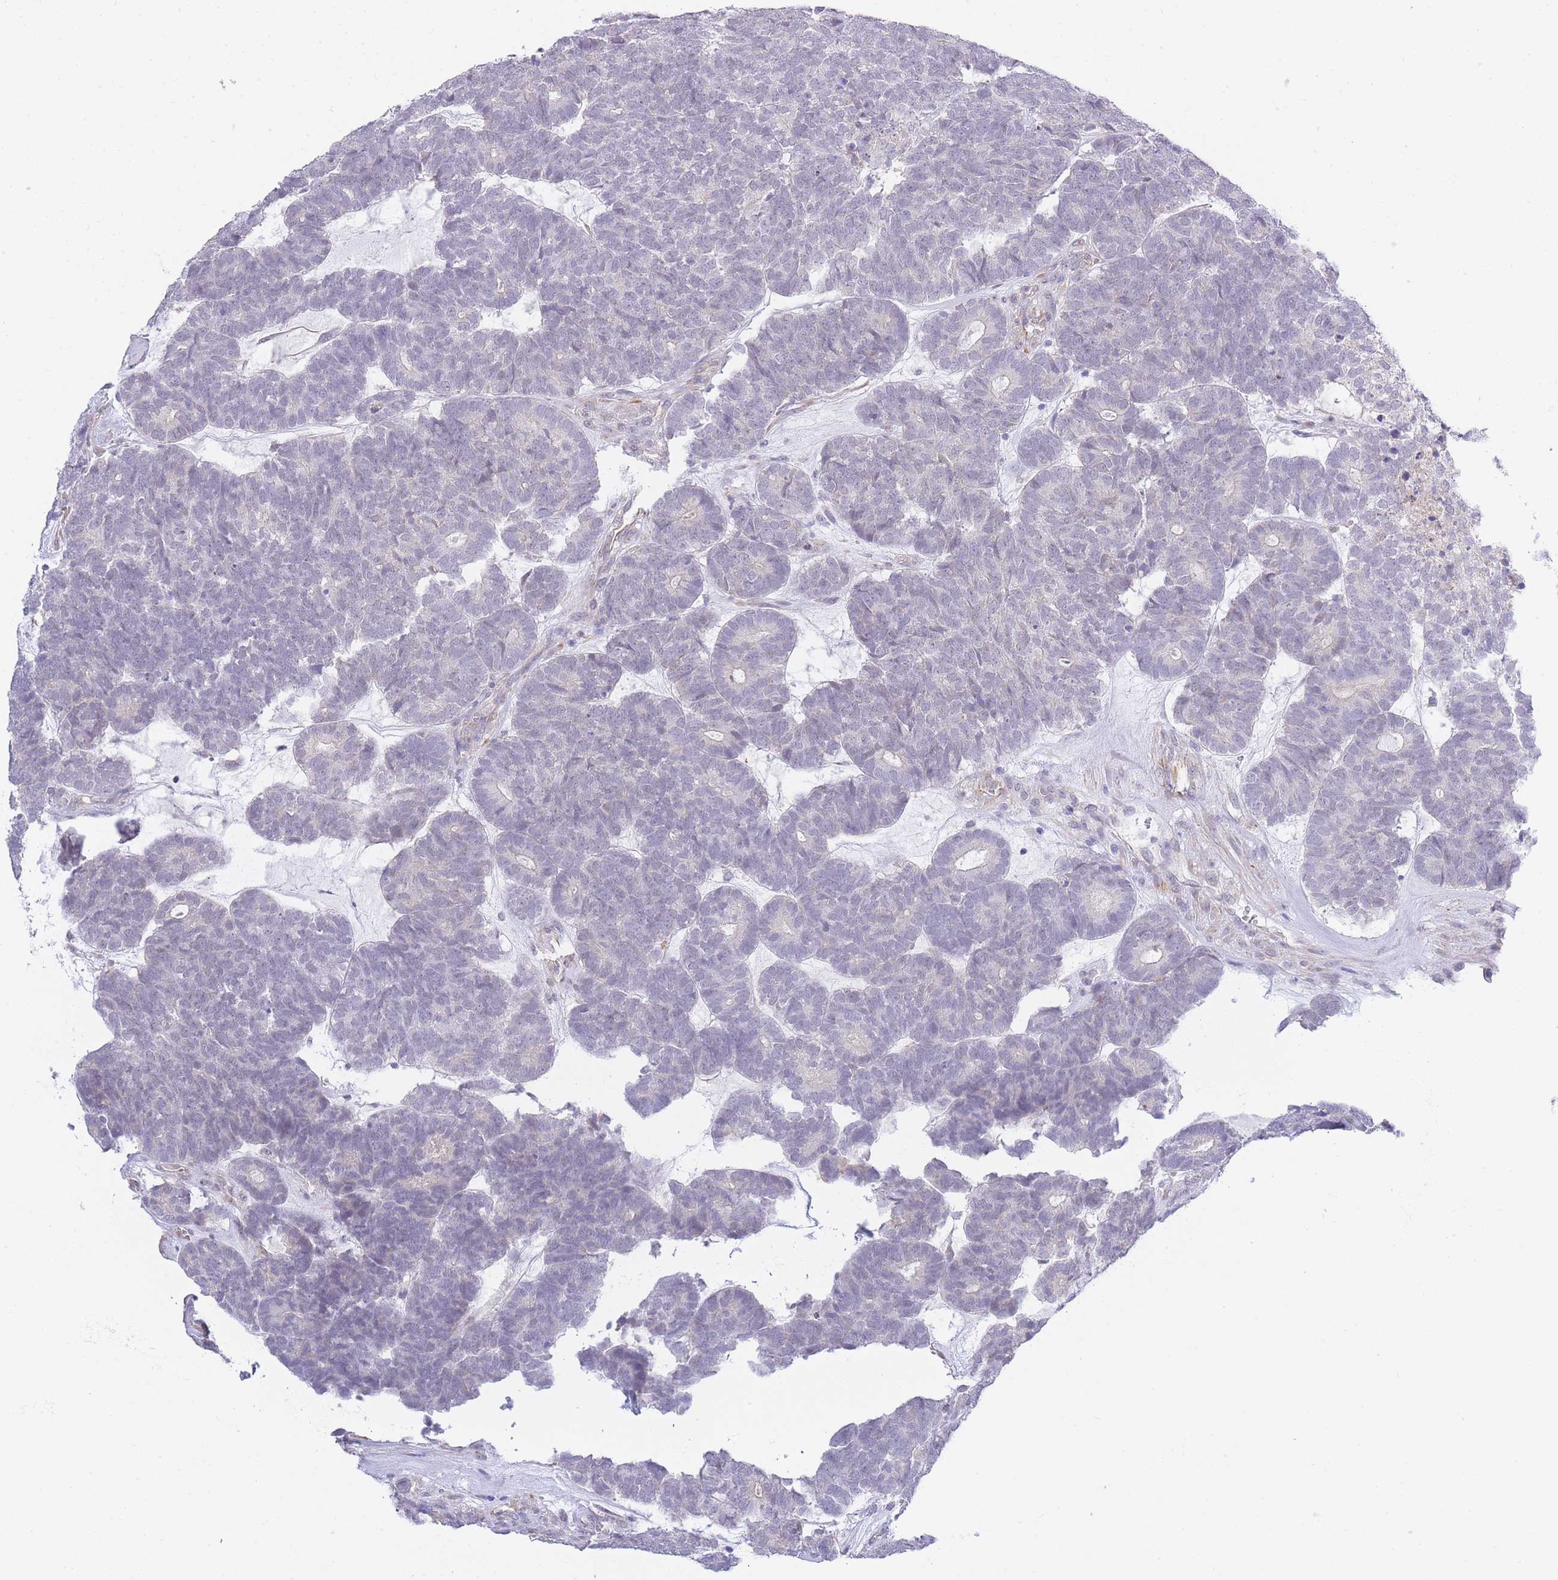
{"staining": {"intensity": "negative", "quantity": "none", "location": "none"}, "tissue": "head and neck cancer", "cell_type": "Tumor cells", "image_type": "cancer", "snomed": [{"axis": "morphology", "description": "Adenocarcinoma, NOS"}, {"axis": "topography", "description": "Head-Neck"}], "caption": "This is an immunohistochemistry histopathology image of human adenocarcinoma (head and neck). There is no positivity in tumor cells.", "gene": "CTBP1", "patient": {"sex": "female", "age": 81}}